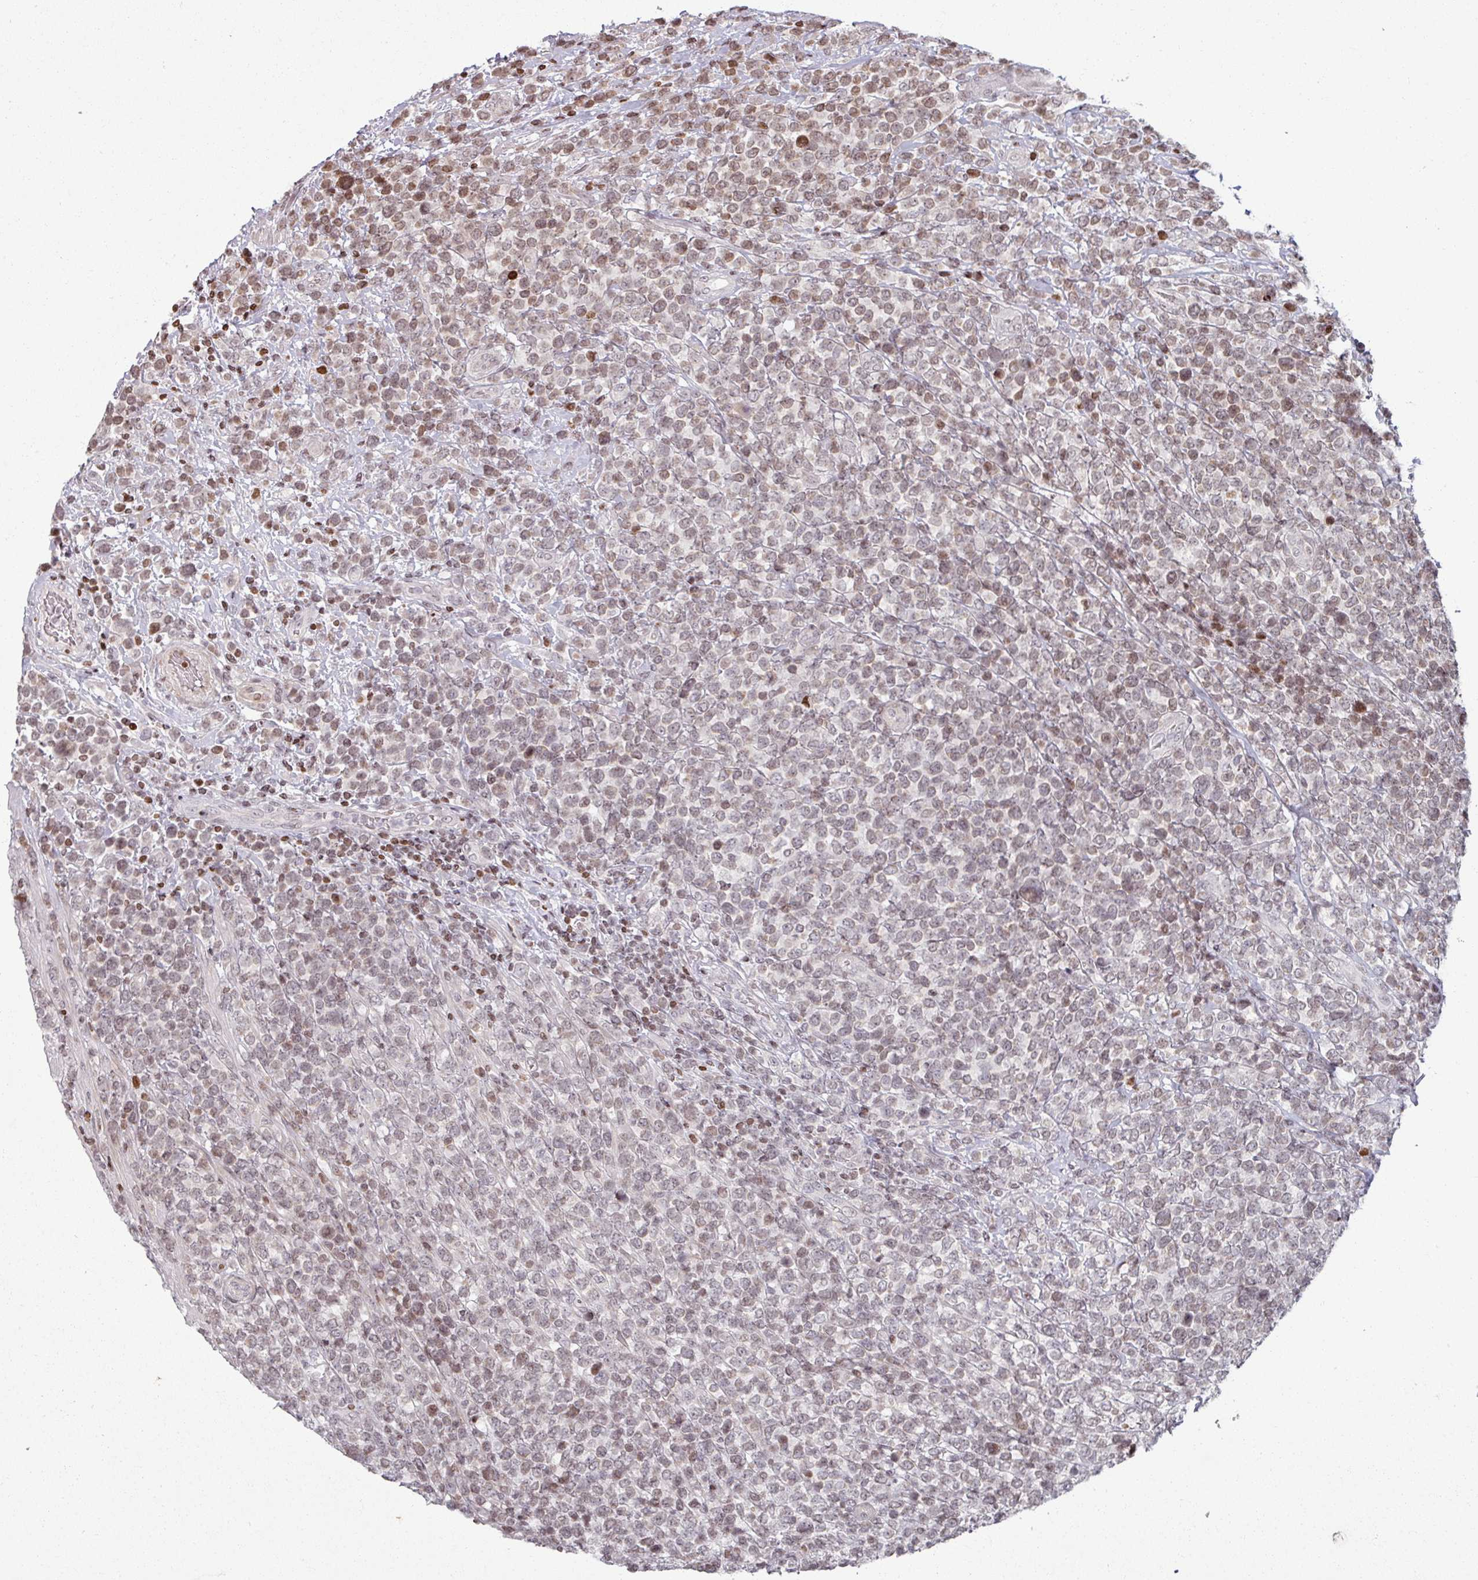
{"staining": {"intensity": "moderate", "quantity": ">75%", "location": "nuclear"}, "tissue": "lymphoma", "cell_type": "Tumor cells", "image_type": "cancer", "snomed": [{"axis": "morphology", "description": "Malignant lymphoma, non-Hodgkin's type, High grade"}, {"axis": "topography", "description": "Soft tissue"}], "caption": "Immunohistochemistry photomicrograph of high-grade malignant lymphoma, non-Hodgkin's type stained for a protein (brown), which demonstrates medium levels of moderate nuclear expression in approximately >75% of tumor cells.", "gene": "NCOR1", "patient": {"sex": "female", "age": 56}}